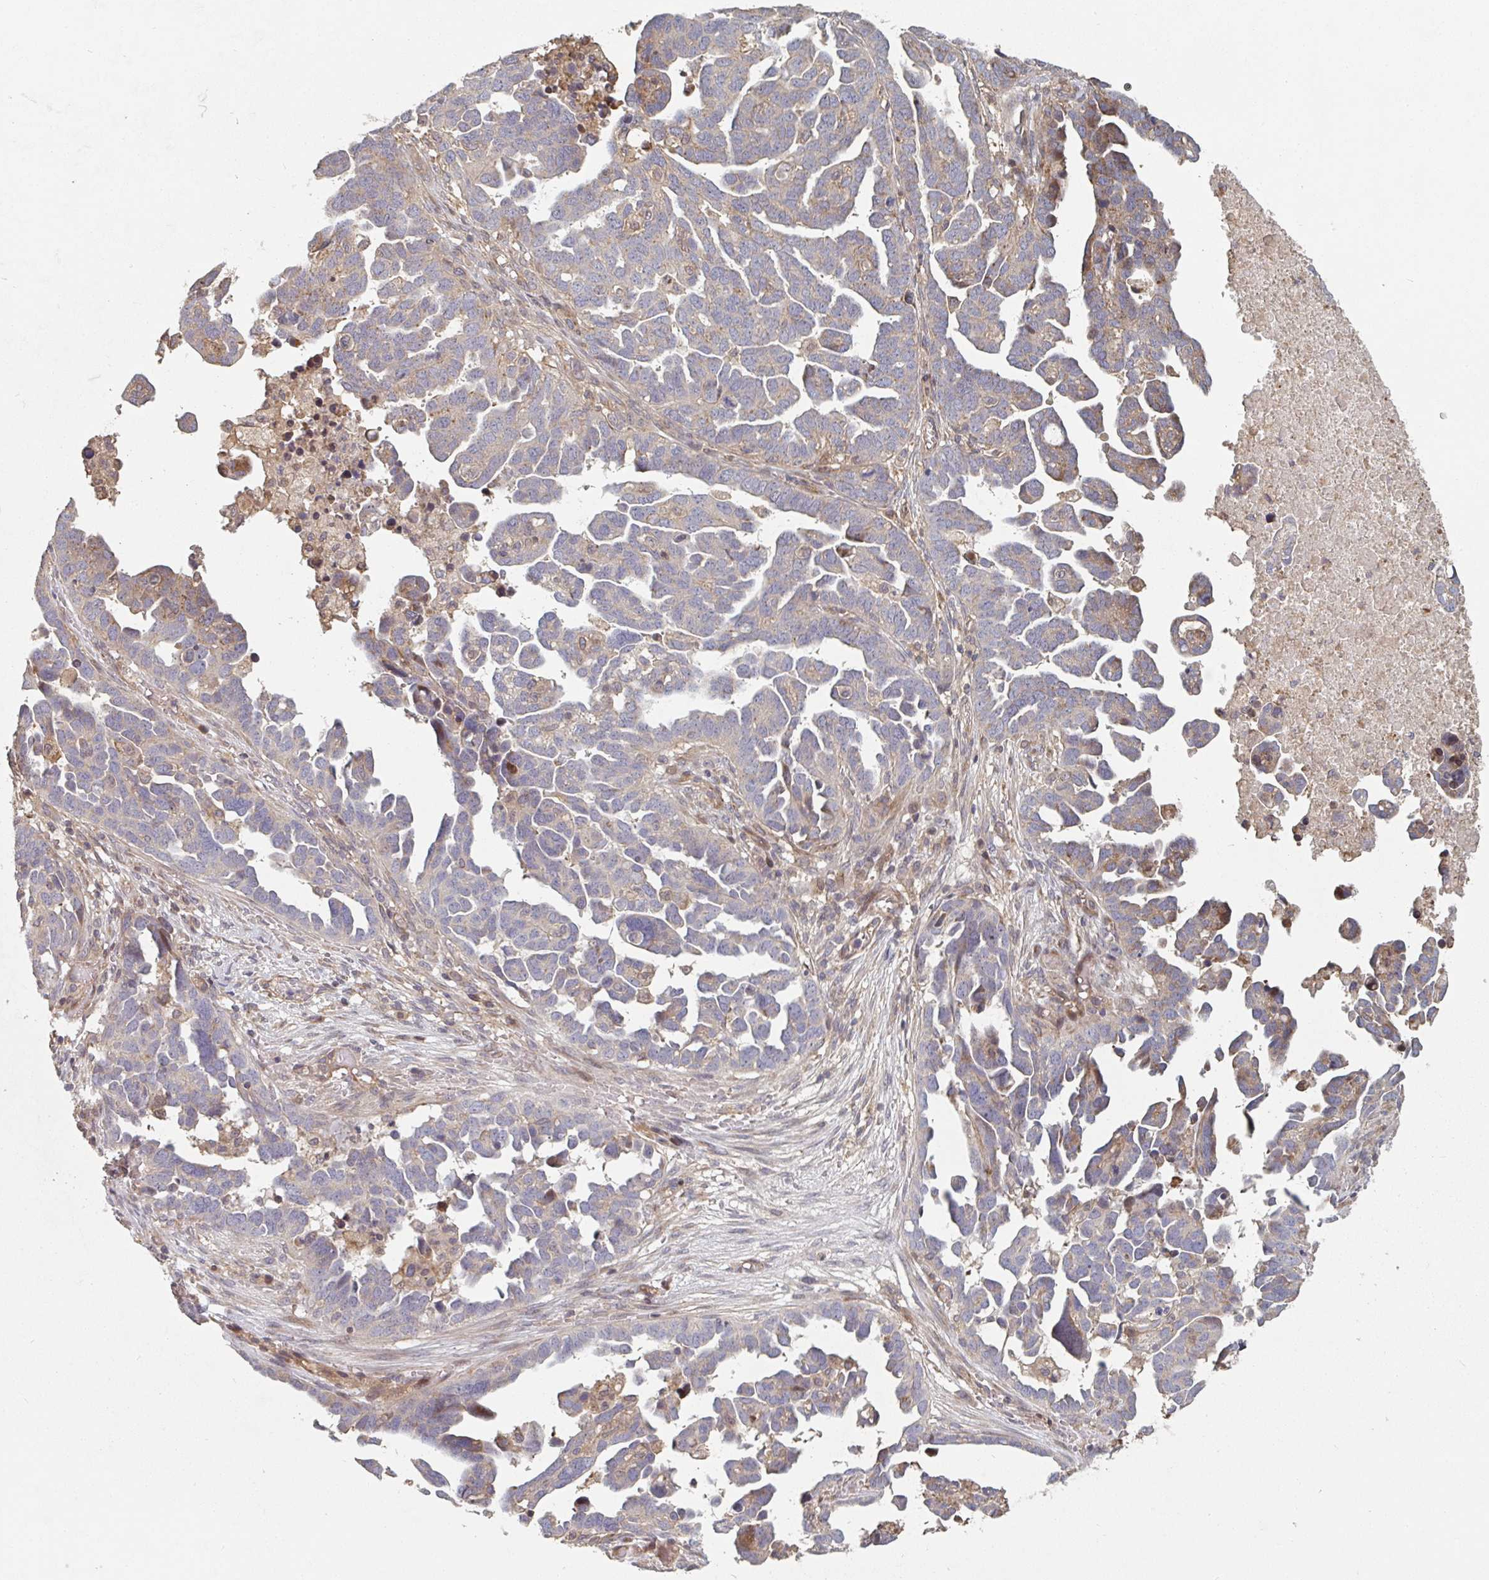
{"staining": {"intensity": "weak", "quantity": "25%-75%", "location": "cytoplasmic/membranous"}, "tissue": "ovarian cancer", "cell_type": "Tumor cells", "image_type": "cancer", "snomed": [{"axis": "morphology", "description": "Cystadenocarcinoma, serous, NOS"}, {"axis": "topography", "description": "Ovary"}], "caption": "Tumor cells show low levels of weak cytoplasmic/membranous expression in approximately 25%-75% of cells in serous cystadenocarcinoma (ovarian). (Brightfield microscopy of DAB IHC at high magnification).", "gene": "PTEN", "patient": {"sex": "female", "age": 54}}